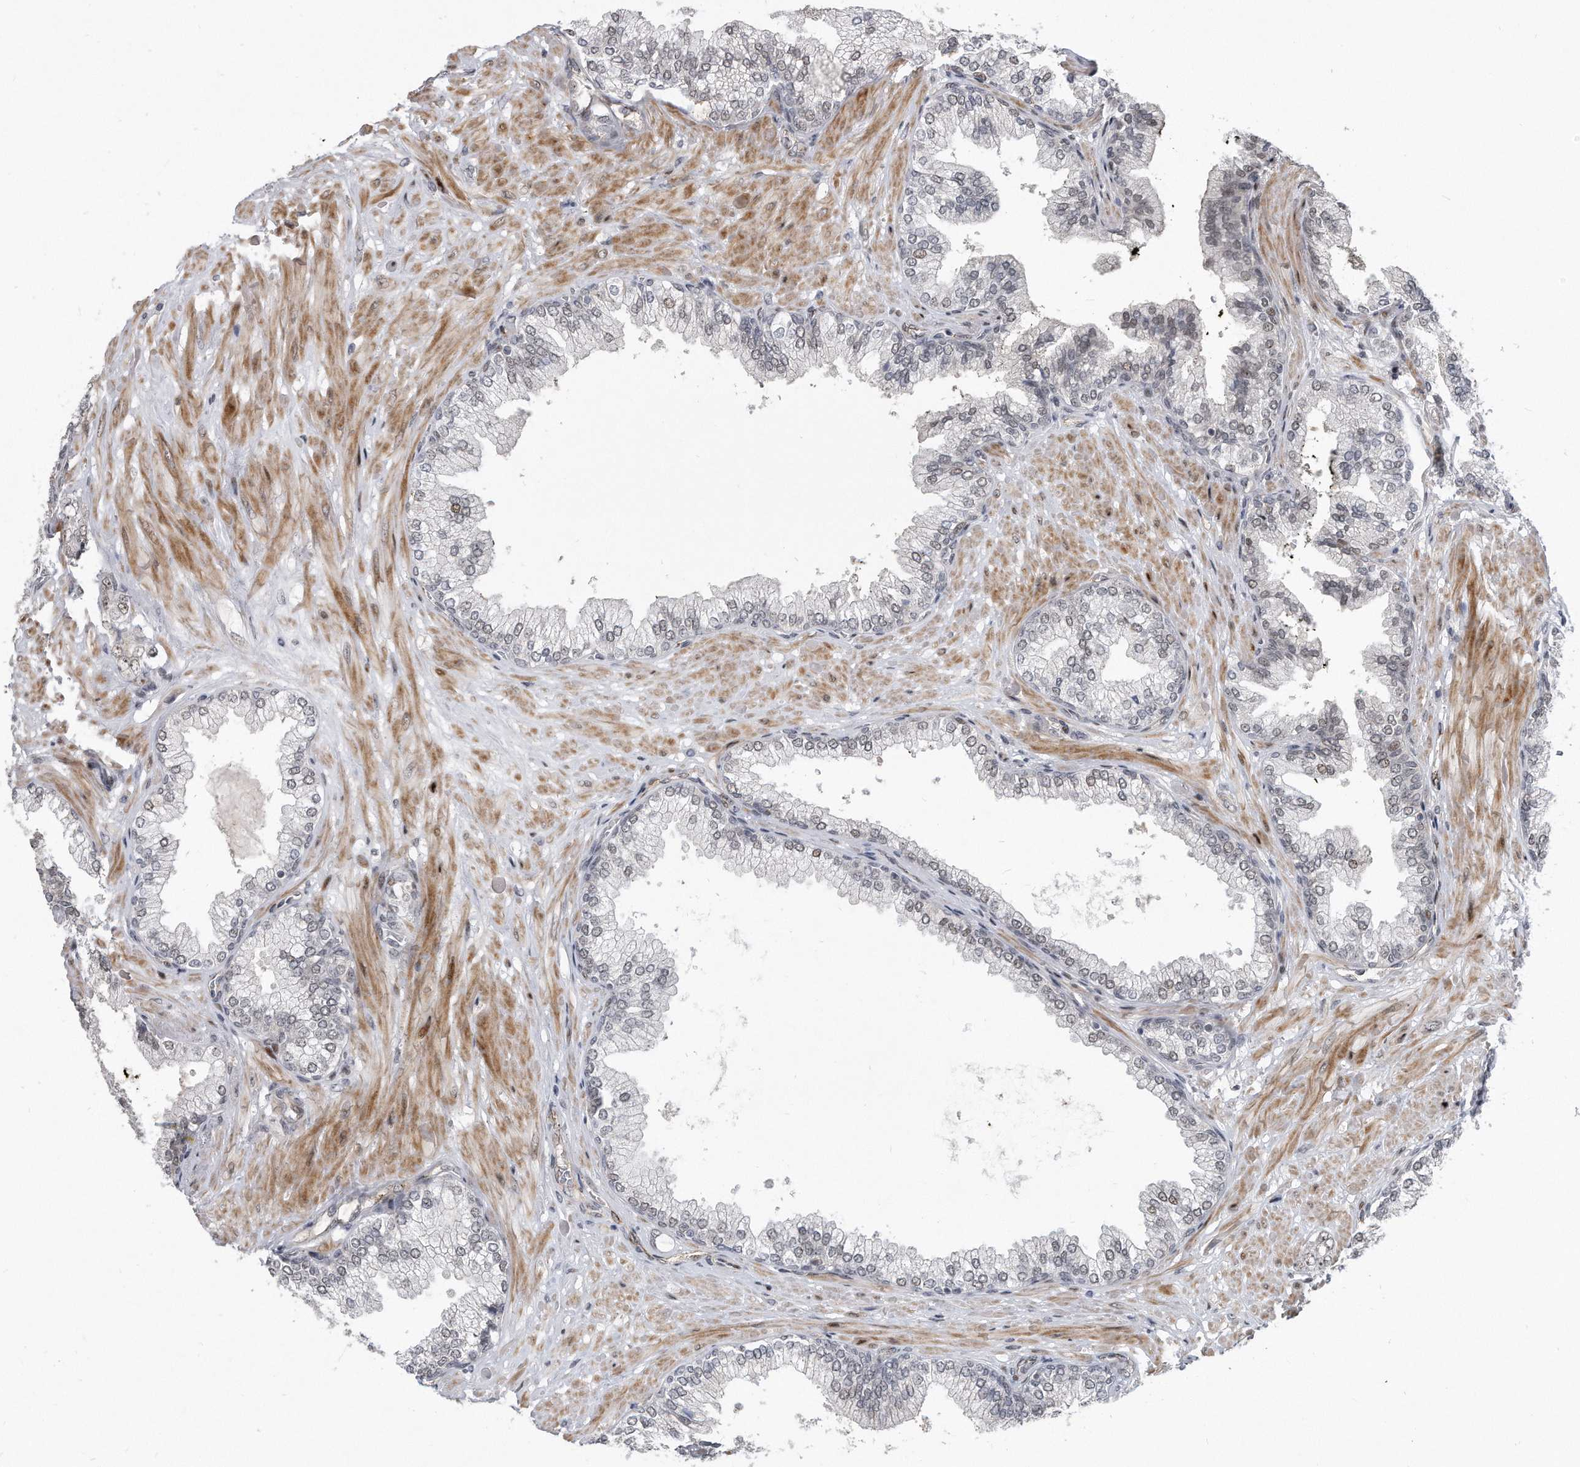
{"staining": {"intensity": "negative", "quantity": "none", "location": "none"}, "tissue": "prostate cancer", "cell_type": "Tumor cells", "image_type": "cancer", "snomed": [{"axis": "morphology", "description": "Adenocarcinoma, Low grade"}, {"axis": "topography", "description": "Prostate"}], "caption": "Human adenocarcinoma (low-grade) (prostate) stained for a protein using immunohistochemistry demonstrates no expression in tumor cells.", "gene": "PGBD2", "patient": {"sex": "male", "age": 71}}